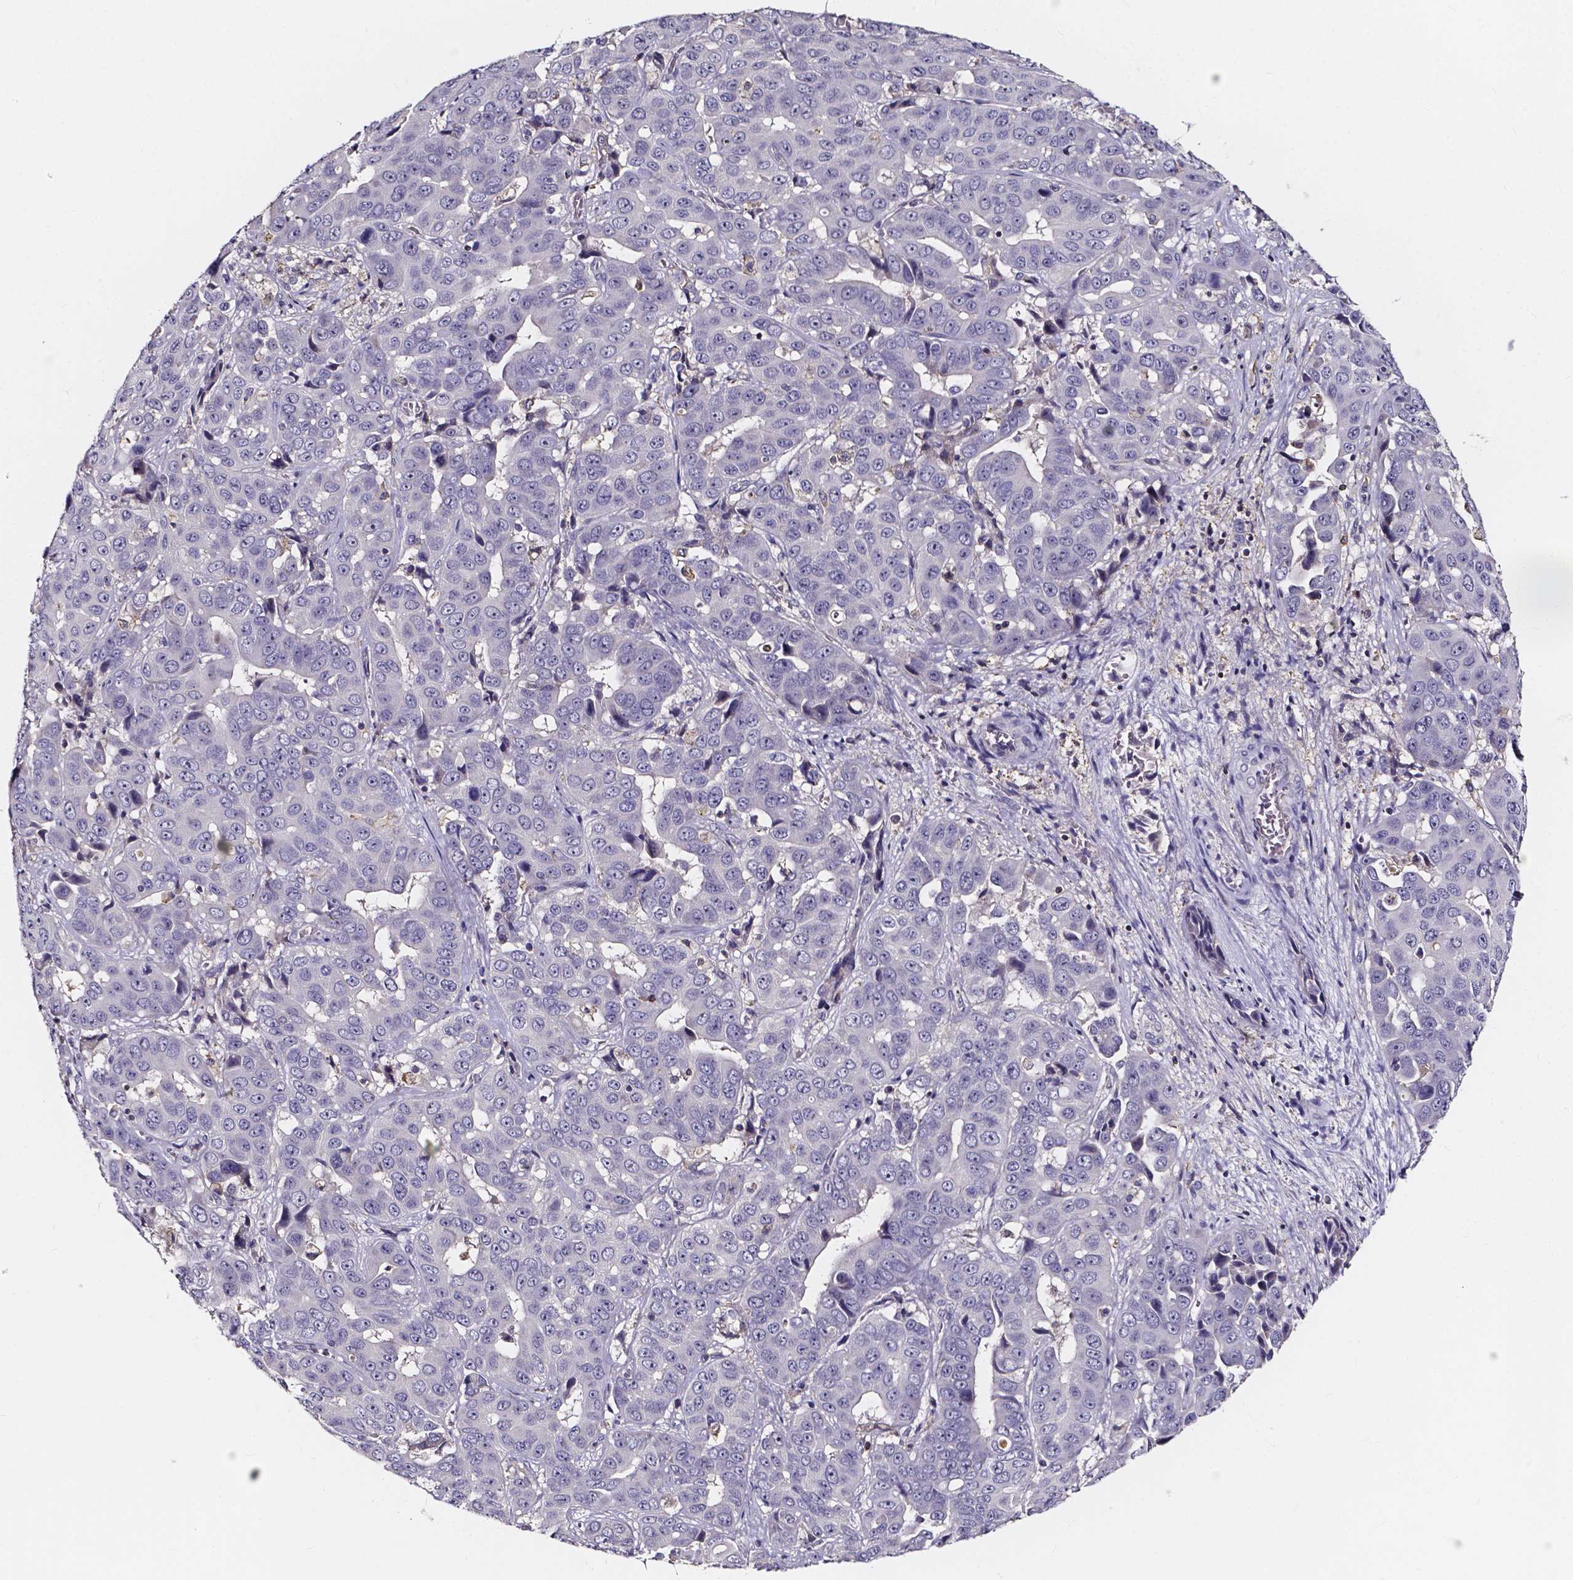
{"staining": {"intensity": "negative", "quantity": "none", "location": "none"}, "tissue": "liver cancer", "cell_type": "Tumor cells", "image_type": "cancer", "snomed": [{"axis": "morphology", "description": "Cholangiocarcinoma"}, {"axis": "topography", "description": "Liver"}], "caption": "The histopathology image displays no significant positivity in tumor cells of cholangiocarcinoma (liver). (Stains: DAB (3,3'-diaminobenzidine) immunohistochemistry (IHC) with hematoxylin counter stain, Microscopy: brightfield microscopy at high magnification).", "gene": "SPOCD1", "patient": {"sex": "female", "age": 52}}